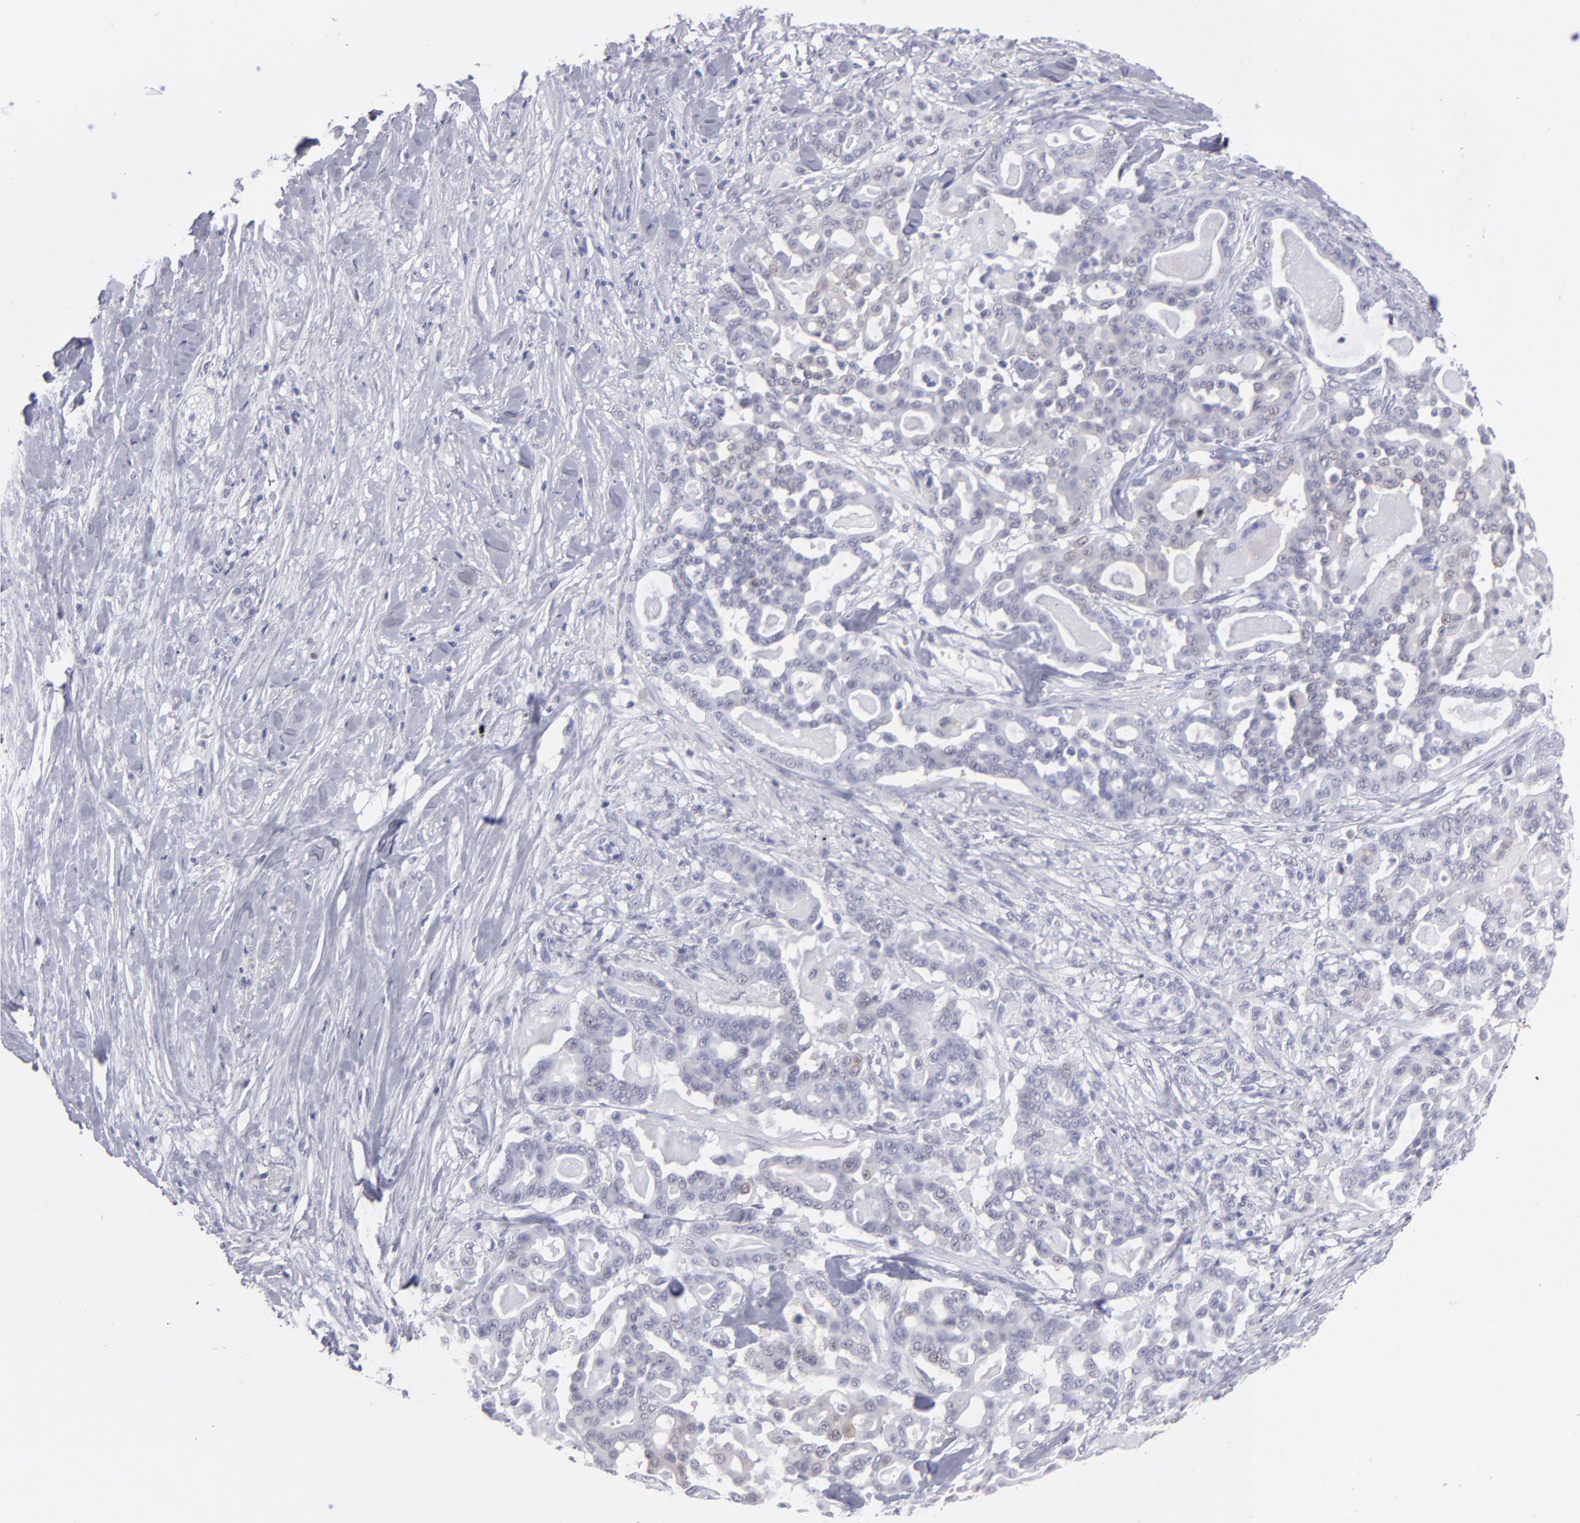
{"staining": {"intensity": "negative", "quantity": "none", "location": "none"}, "tissue": "pancreatic cancer", "cell_type": "Tumor cells", "image_type": "cancer", "snomed": [{"axis": "morphology", "description": "Adenocarcinoma, NOS"}, {"axis": "topography", "description": "Pancreas"}], "caption": "Protein analysis of adenocarcinoma (pancreatic) exhibits no significant staining in tumor cells. (Brightfield microscopy of DAB immunohistochemistry at high magnification).", "gene": "ALDOB", "patient": {"sex": "male", "age": 63}}